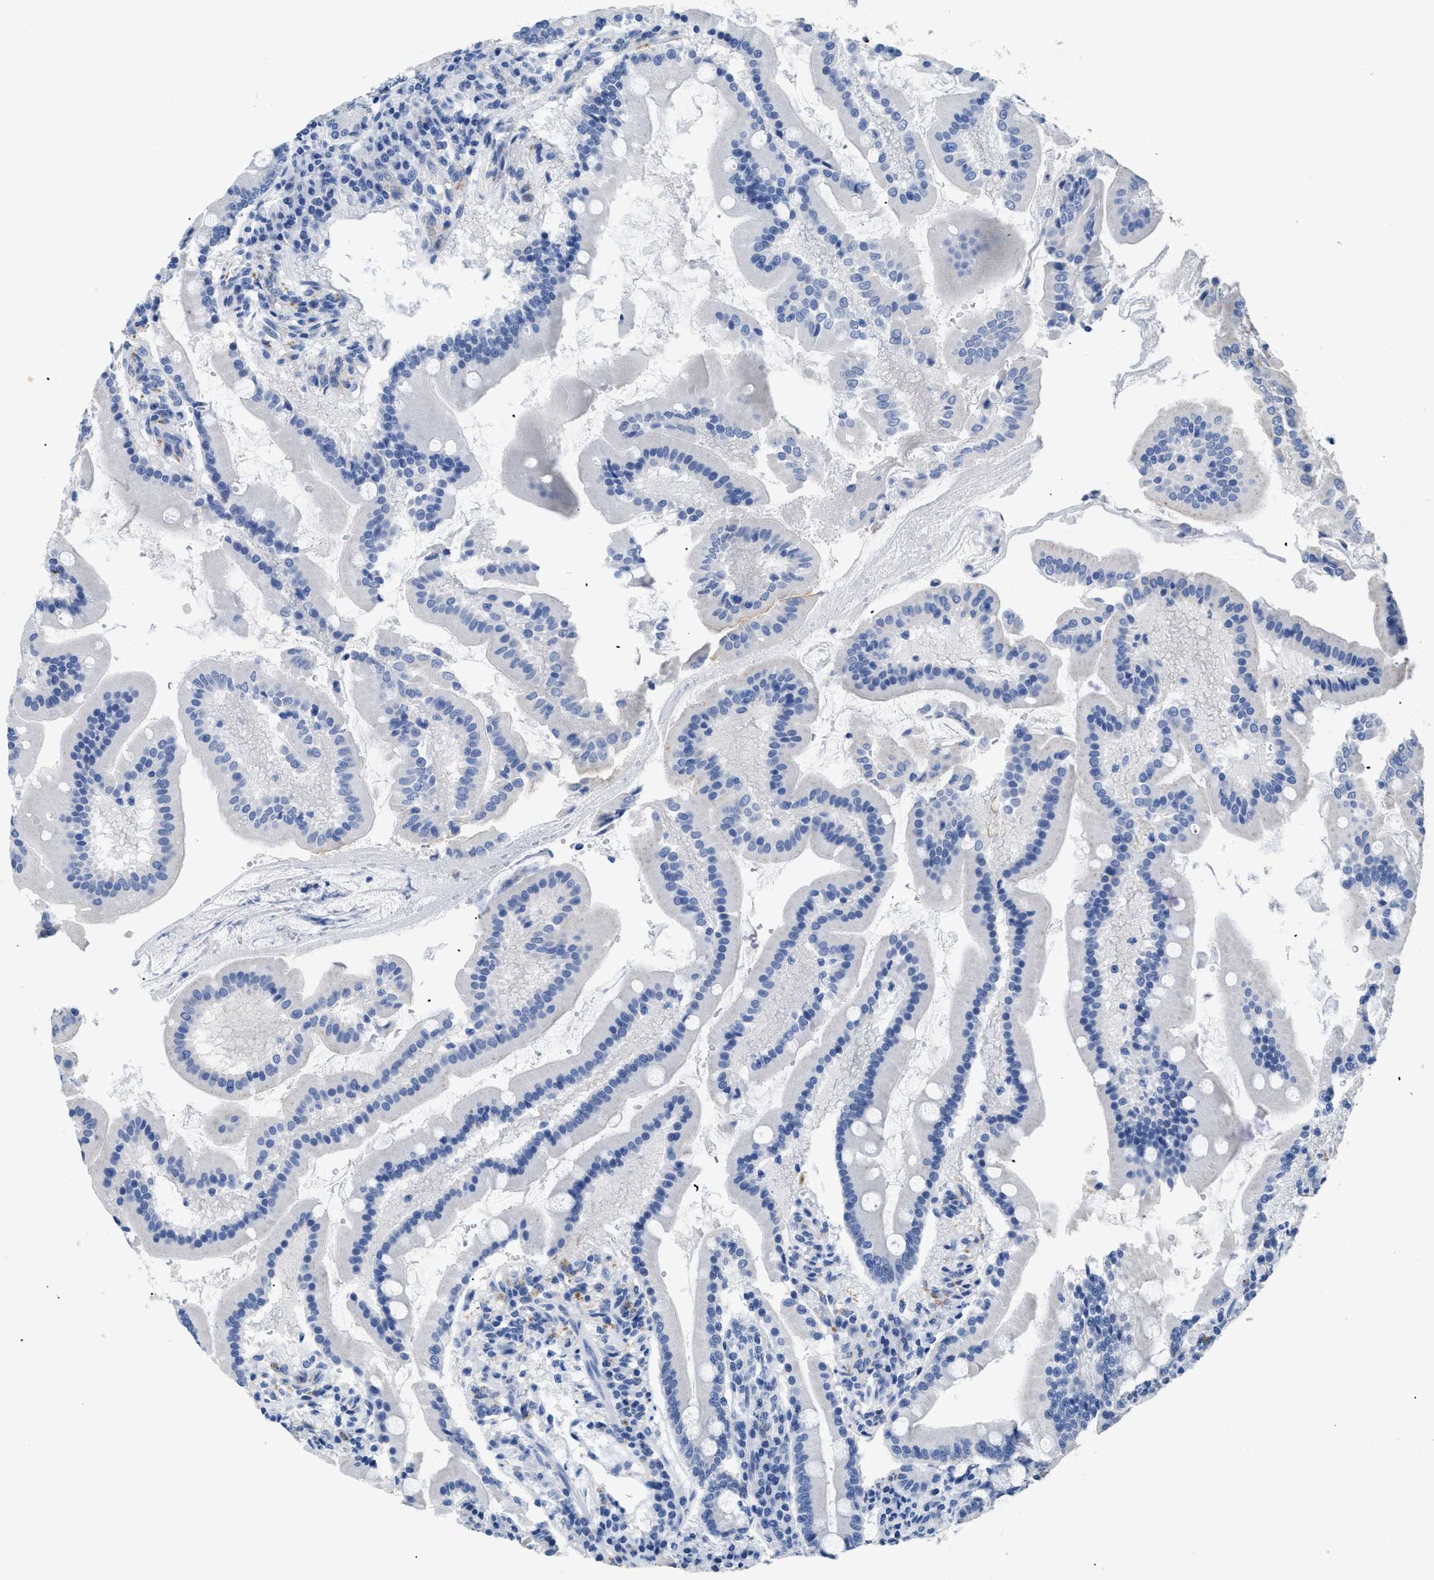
{"staining": {"intensity": "negative", "quantity": "none", "location": "none"}, "tissue": "duodenum", "cell_type": "Glandular cells", "image_type": "normal", "snomed": [{"axis": "morphology", "description": "Normal tissue, NOS"}, {"axis": "topography", "description": "Duodenum"}], "caption": "This image is of unremarkable duodenum stained with IHC to label a protein in brown with the nuclei are counter-stained blue. There is no staining in glandular cells. The staining is performed using DAB brown chromogen with nuclei counter-stained in using hematoxylin.", "gene": "APOBEC2", "patient": {"sex": "male", "age": 50}}